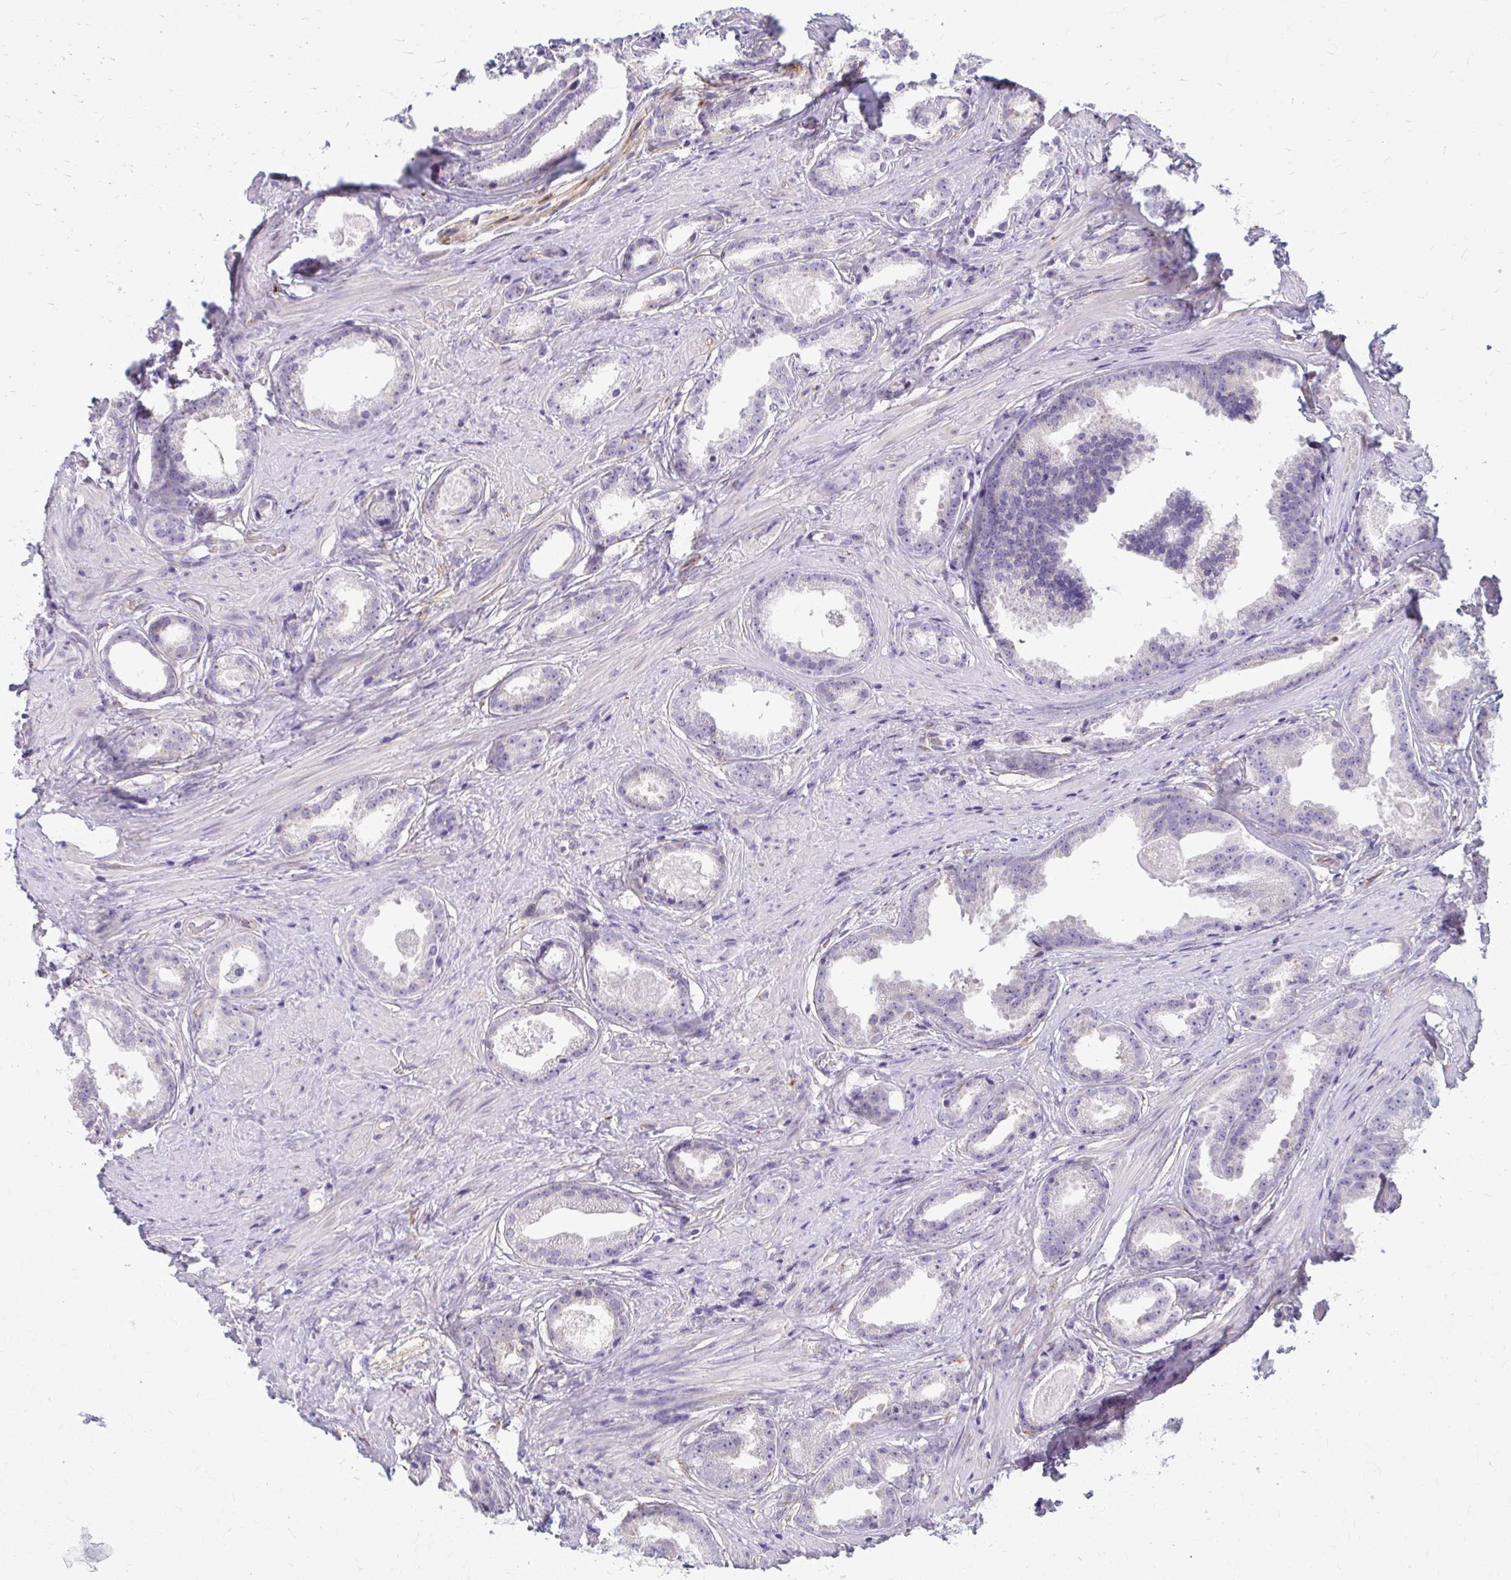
{"staining": {"intensity": "negative", "quantity": "none", "location": "none"}, "tissue": "prostate cancer", "cell_type": "Tumor cells", "image_type": "cancer", "snomed": [{"axis": "morphology", "description": "Adenocarcinoma, Low grade"}, {"axis": "topography", "description": "Prostate"}], "caption": "The image exhibits no staining of tumor cells in prostate cancer (low-grade adenocarcinoma).", "gene": "DEPP1", "patient": {"sex": "male", "age": 65}}